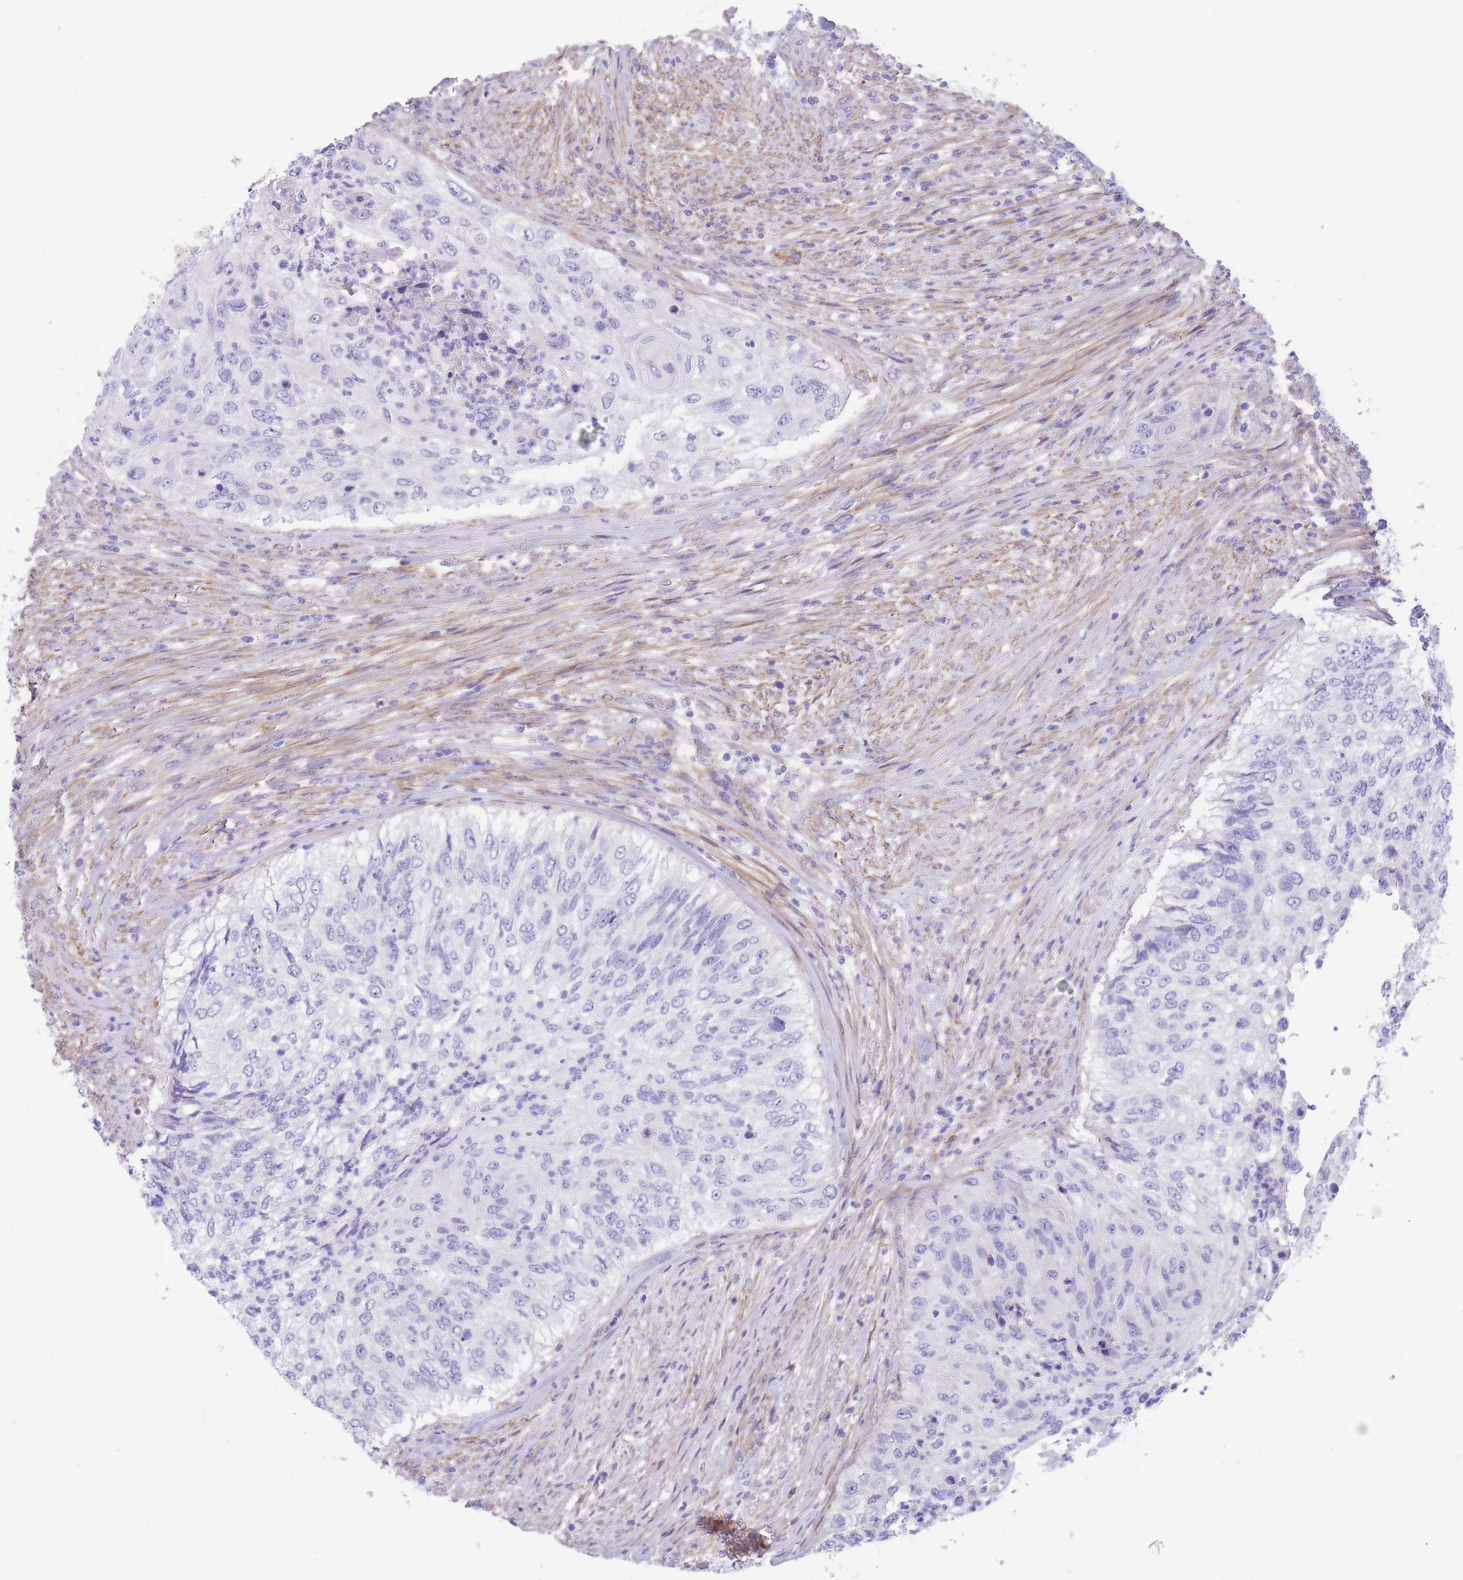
{"staining": {"intensity": "negative", "quantity": "none", "location": "none"}, "tissue": "urothelial cancer", "cell_type": "Tumor cells", "image_type": "cancer", "snomed": [{"axis": "morphology", "description": "Urothelial carcinoma, High grade"}, {"axis": "topography", "description": "Urinary bladder"}], "caption": "Tumor cells show no significant positivity in urothelial cancer. (Immunohistochemistry, brightfield microscopy, high magnification).", "gene": "DET1", "patient": {"sex": "female", "age": 60}}